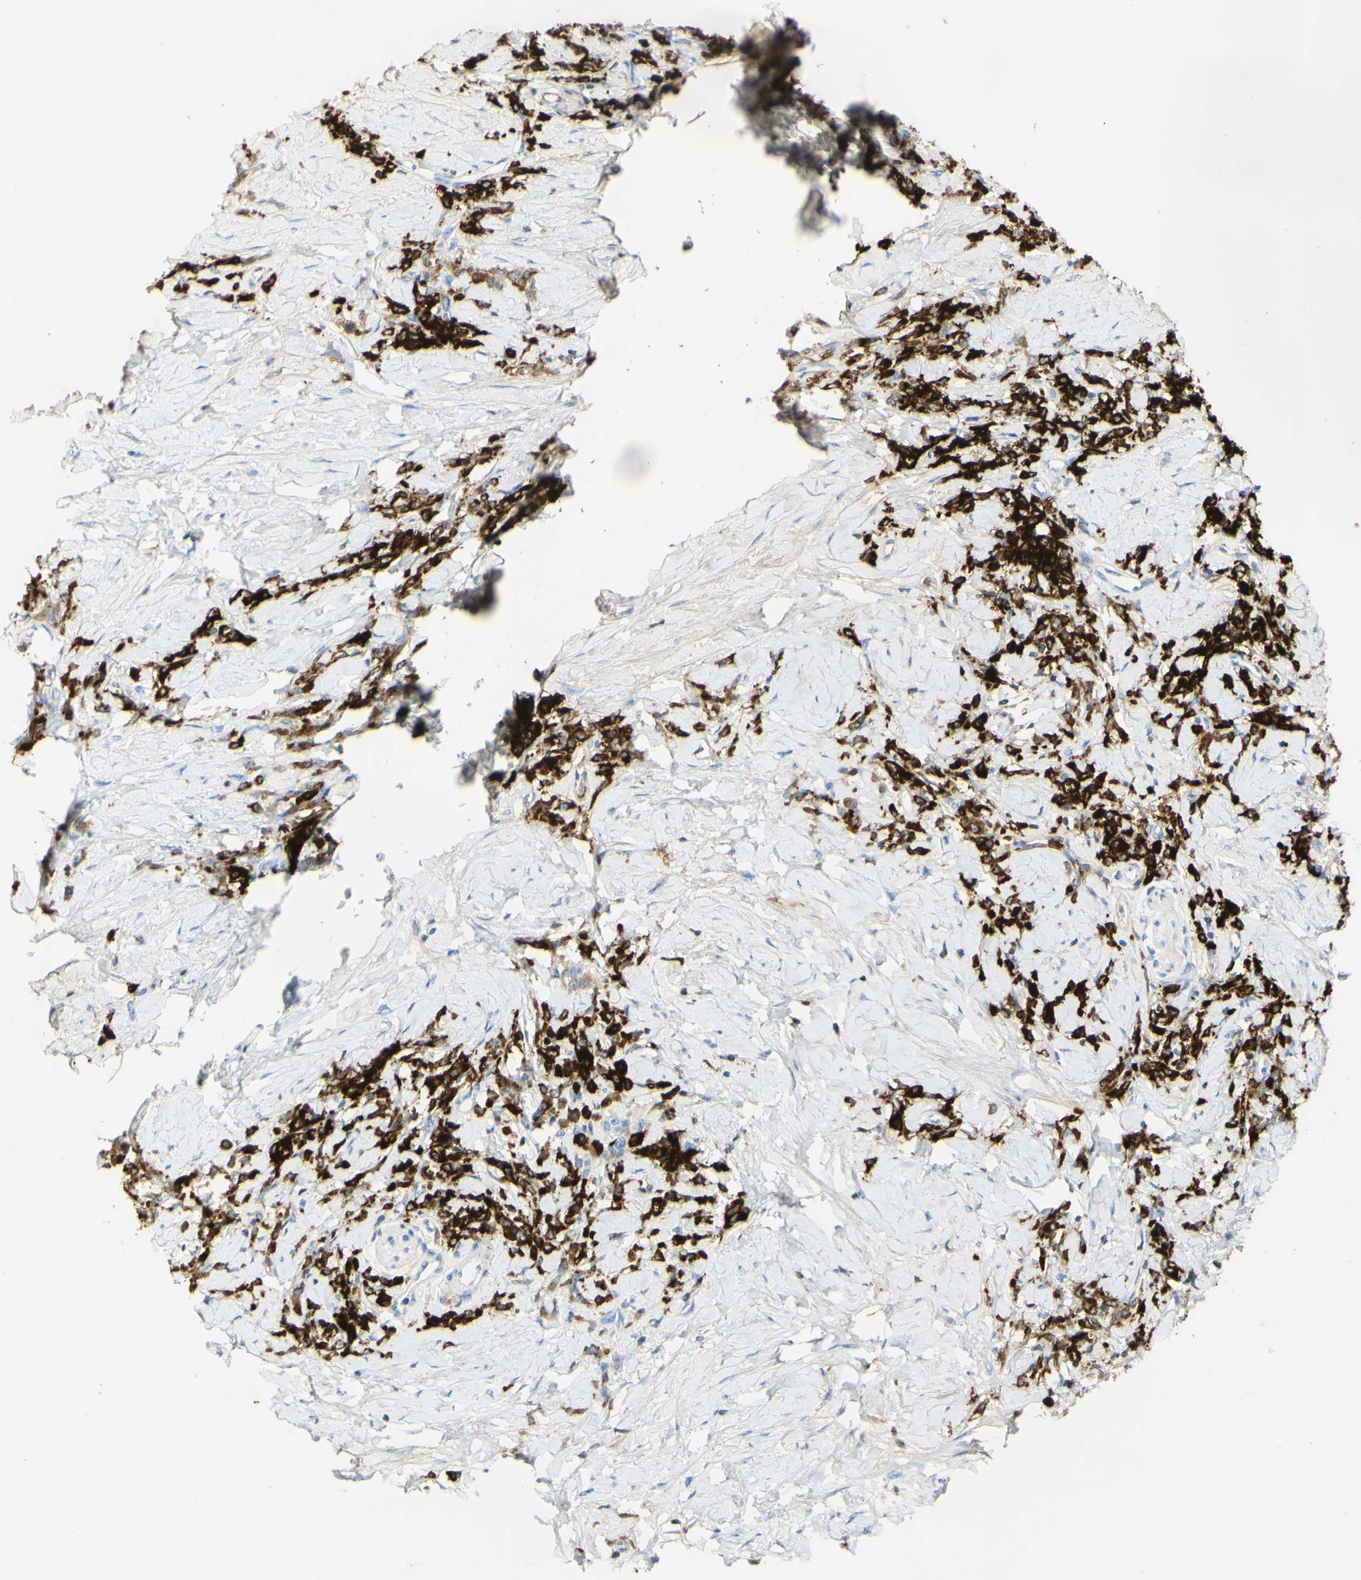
{"staining": {"intensity": "strong", "quantity": ">75%", "location": "cytoplasmic/membranous,nuclear"}, "tissue": "stomach cancer", "cell_type": "Tumor cells", "image_type": "cancer", "snomed": [{"axis": "morphology", "description": "Adenocarcinoma, NOS"}, {"axis": "topography", "description": "Stomach"}], "caption": "Immunohistochemistry (IHC) staining of adenocarcinoma (stomach), which reveals high levels of strong cytoplasmic/membranous and nuclear positivity in approximately >75% of tumor cells indicating strong cytoplasmic/membranous and nuclear protein positivity. The staining was performed using DAB (brown) for protein detection and nuclei were counterstained in hematoxylin (blue).", "gene": "PIGR", "patient": {"sex": "male", "age": 82}}